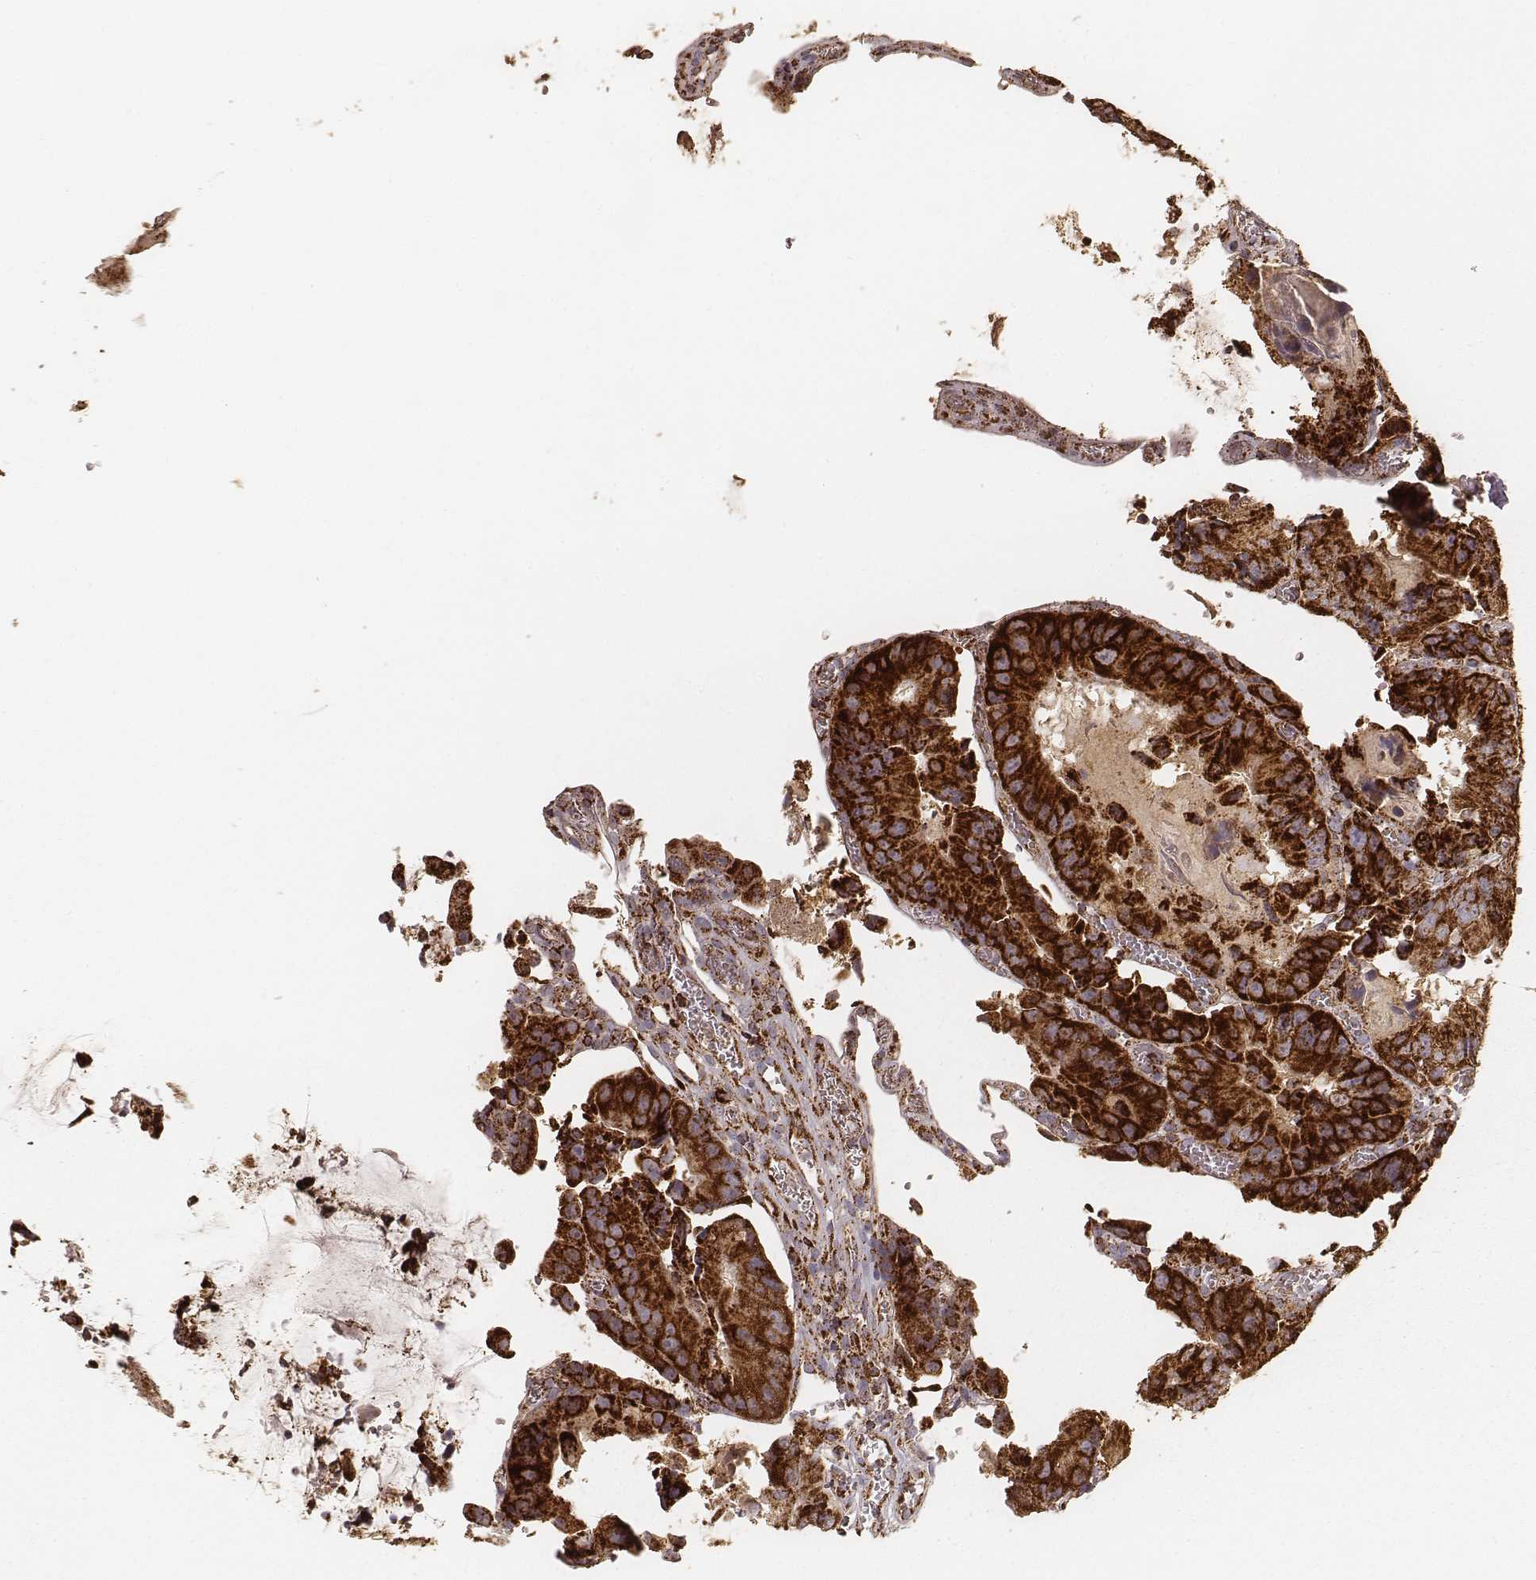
{"staining": {"intensity": "strong", "quantity": ">75%", "location": "cytoplasmic/membranous"}, "tissue": "colorectal cancer", "cell_type": "Tumor cells", "image_type": "cancer", "snomed": [{"axis": "morphology", "description": "Adenocarcinoma, NOS"}, {"axis": "topography", "description": "Colon"}], "caption": "Protein analysis of adenocarcinoma (colorectal) tissue displays strong cytoplasmic/membranous staining in approximately >75% of tumor cells. (DAB IHC with brightfield microscopy, high magnification).", "gene": "CS", "patient": {"sex": "female", "age": 86}}